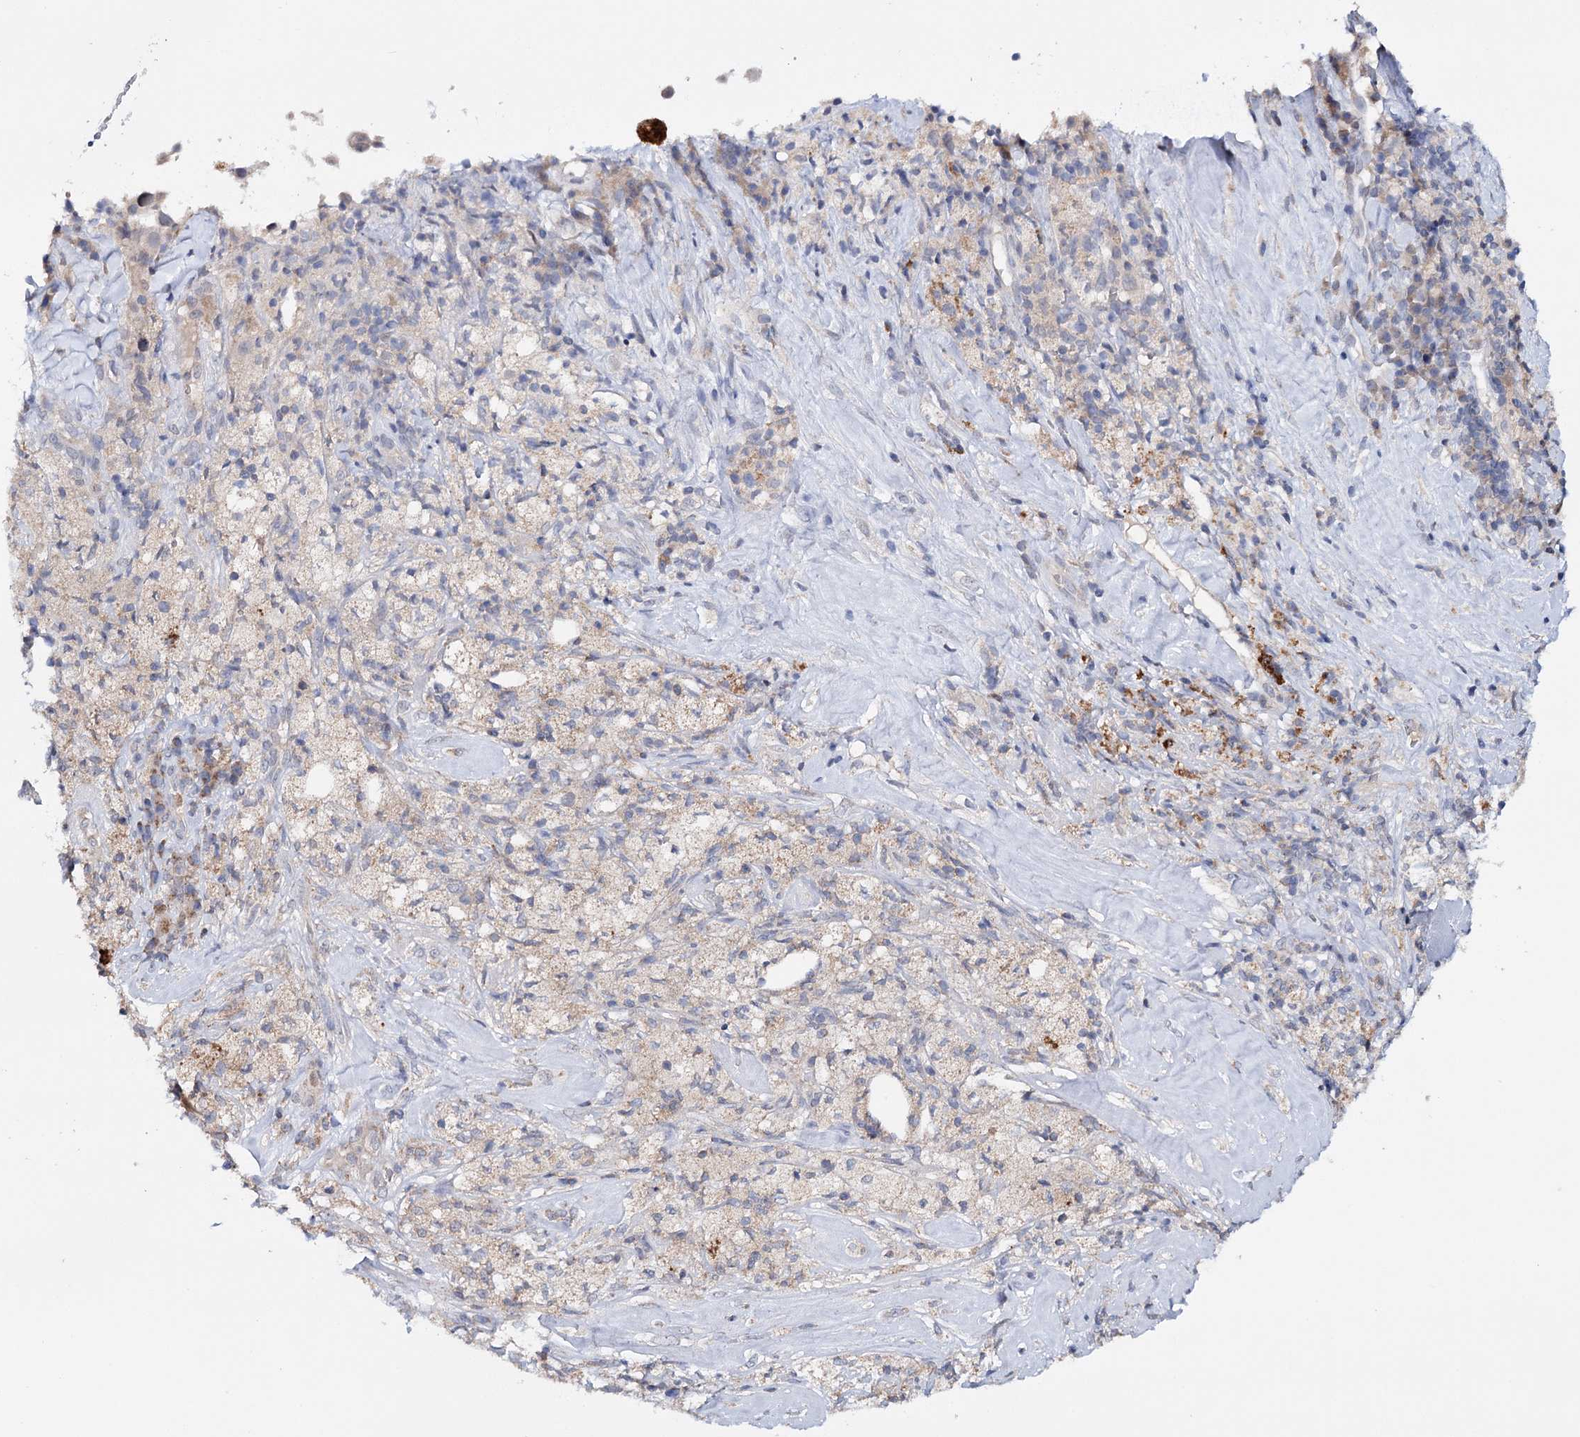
{"staining": {"intensity": "negative", "quantity": "none", "location": "none"}, "tissue": "melanoma", "cell_type": "Tumor cells", "image_type": "cancer", "snomed": [{"axis": "morphology", "description": "Malignant melanoma, Metastatic site"}, {"axis": "topography", "description": "Lymph node"}], "caption": "This histopathology image is of malignant melanoma (metastatic site) stained with IHC to label a protein in brown with the nuclei are counter-stained blue. There is no staining in tumor cells.", "gene": "CFAP46", "patient": {"sex": "male", "age": 62}}